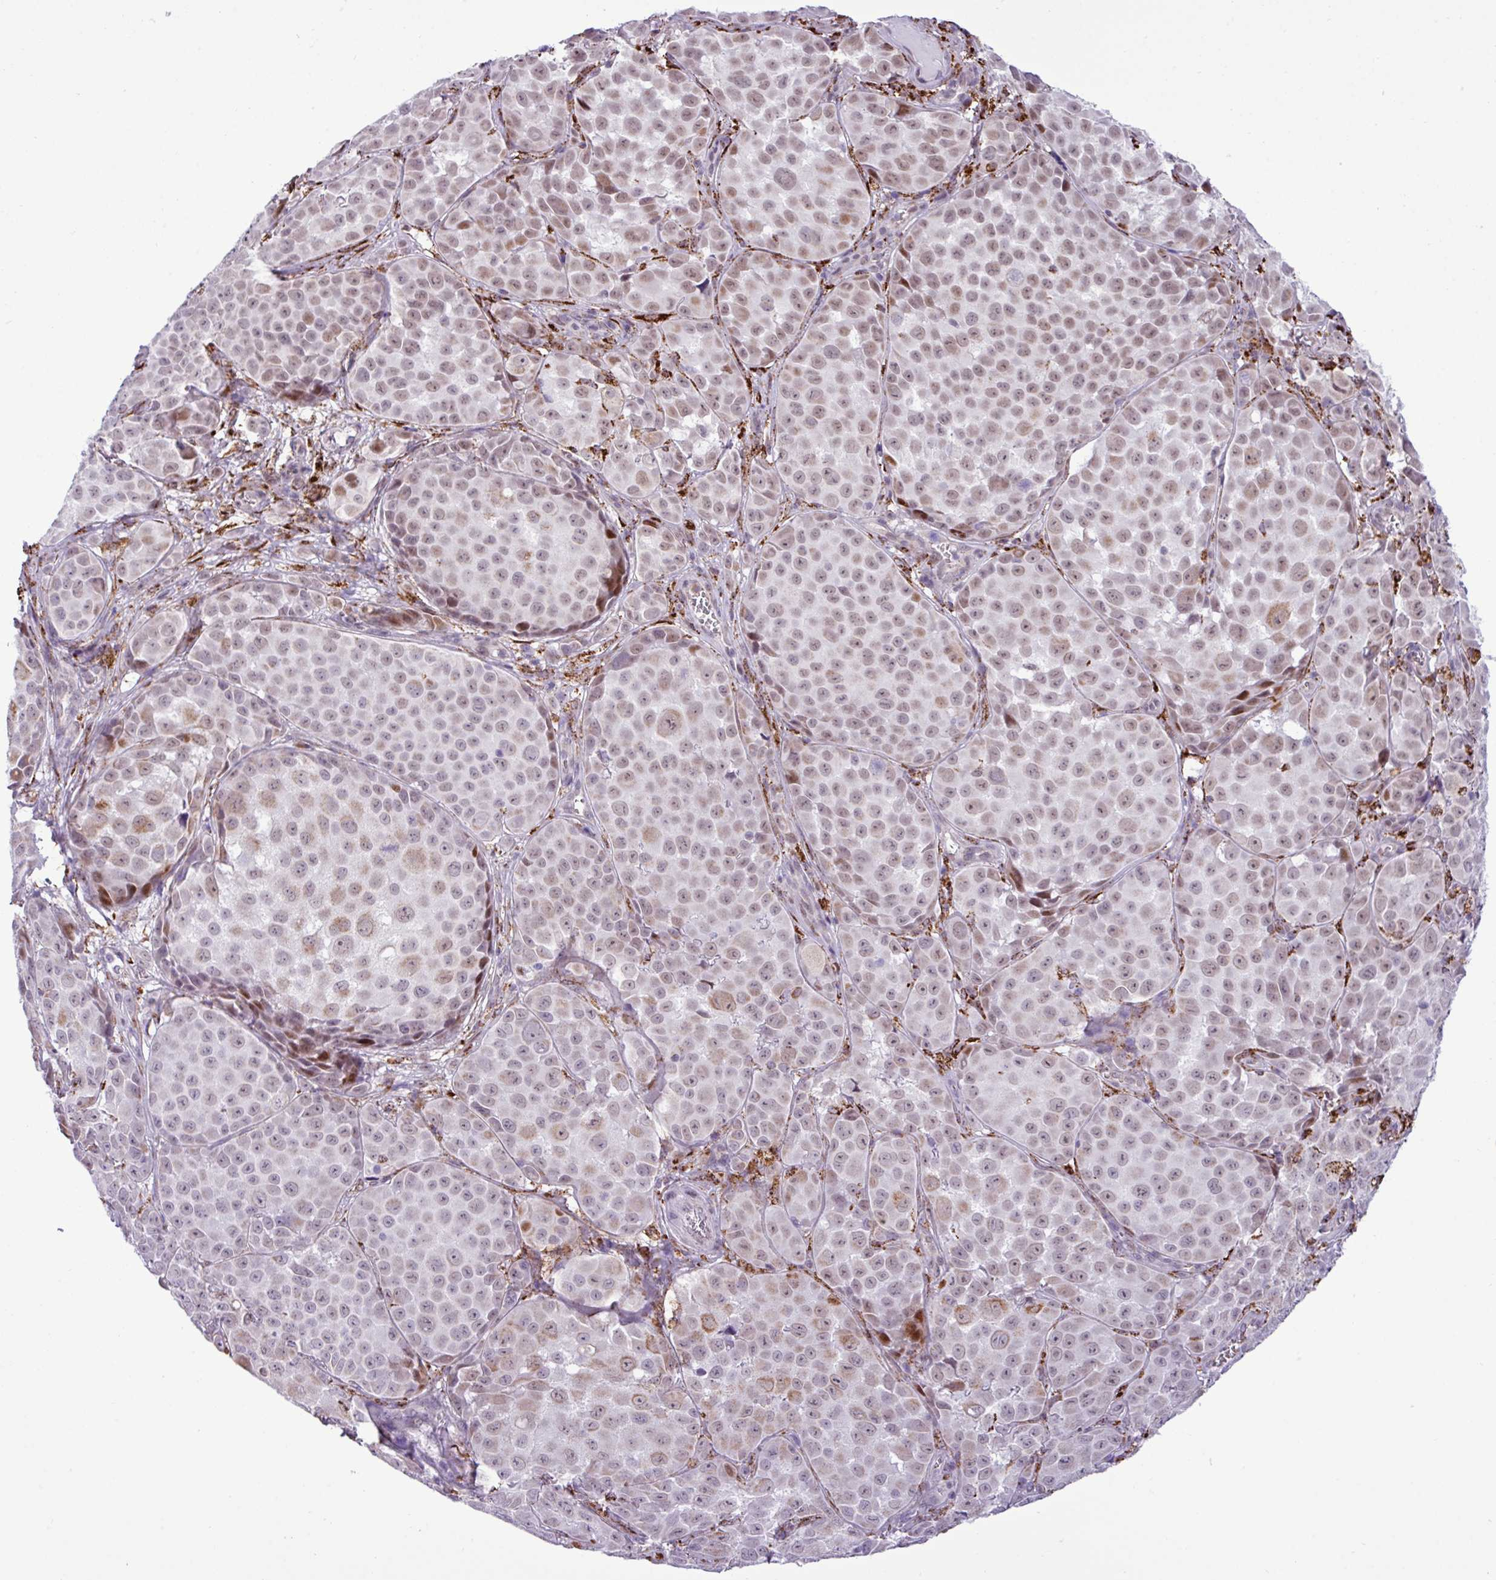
{"staining": {"intensity": "weak", "quantity": "25%-75%", "location": "cytoplasmic/membranous"}, "tissue": "melanoma", "cell_type": "Tumor cells", "image_type": "cancer", "snomed": [{"axis": "morphology", "description": "Malignant melanoma, NOS"}, {"axis": "topography", "description": "Skin"}], "caption": "IHC staining of melanoma, which displays low levels of weak cytoplasmic/membranous positivity in approximately 25%-75% of tumor cells indicating weak cytoplasmic/membranous protein staining. The staining was performed using DAB (3,3'-diaminobenzidine) (brown) for protein detection and nuclei were counterstained in hematoxylin (blue).", "gene": "SGPP1", "patient": {"sex": "male", "age": 64}}